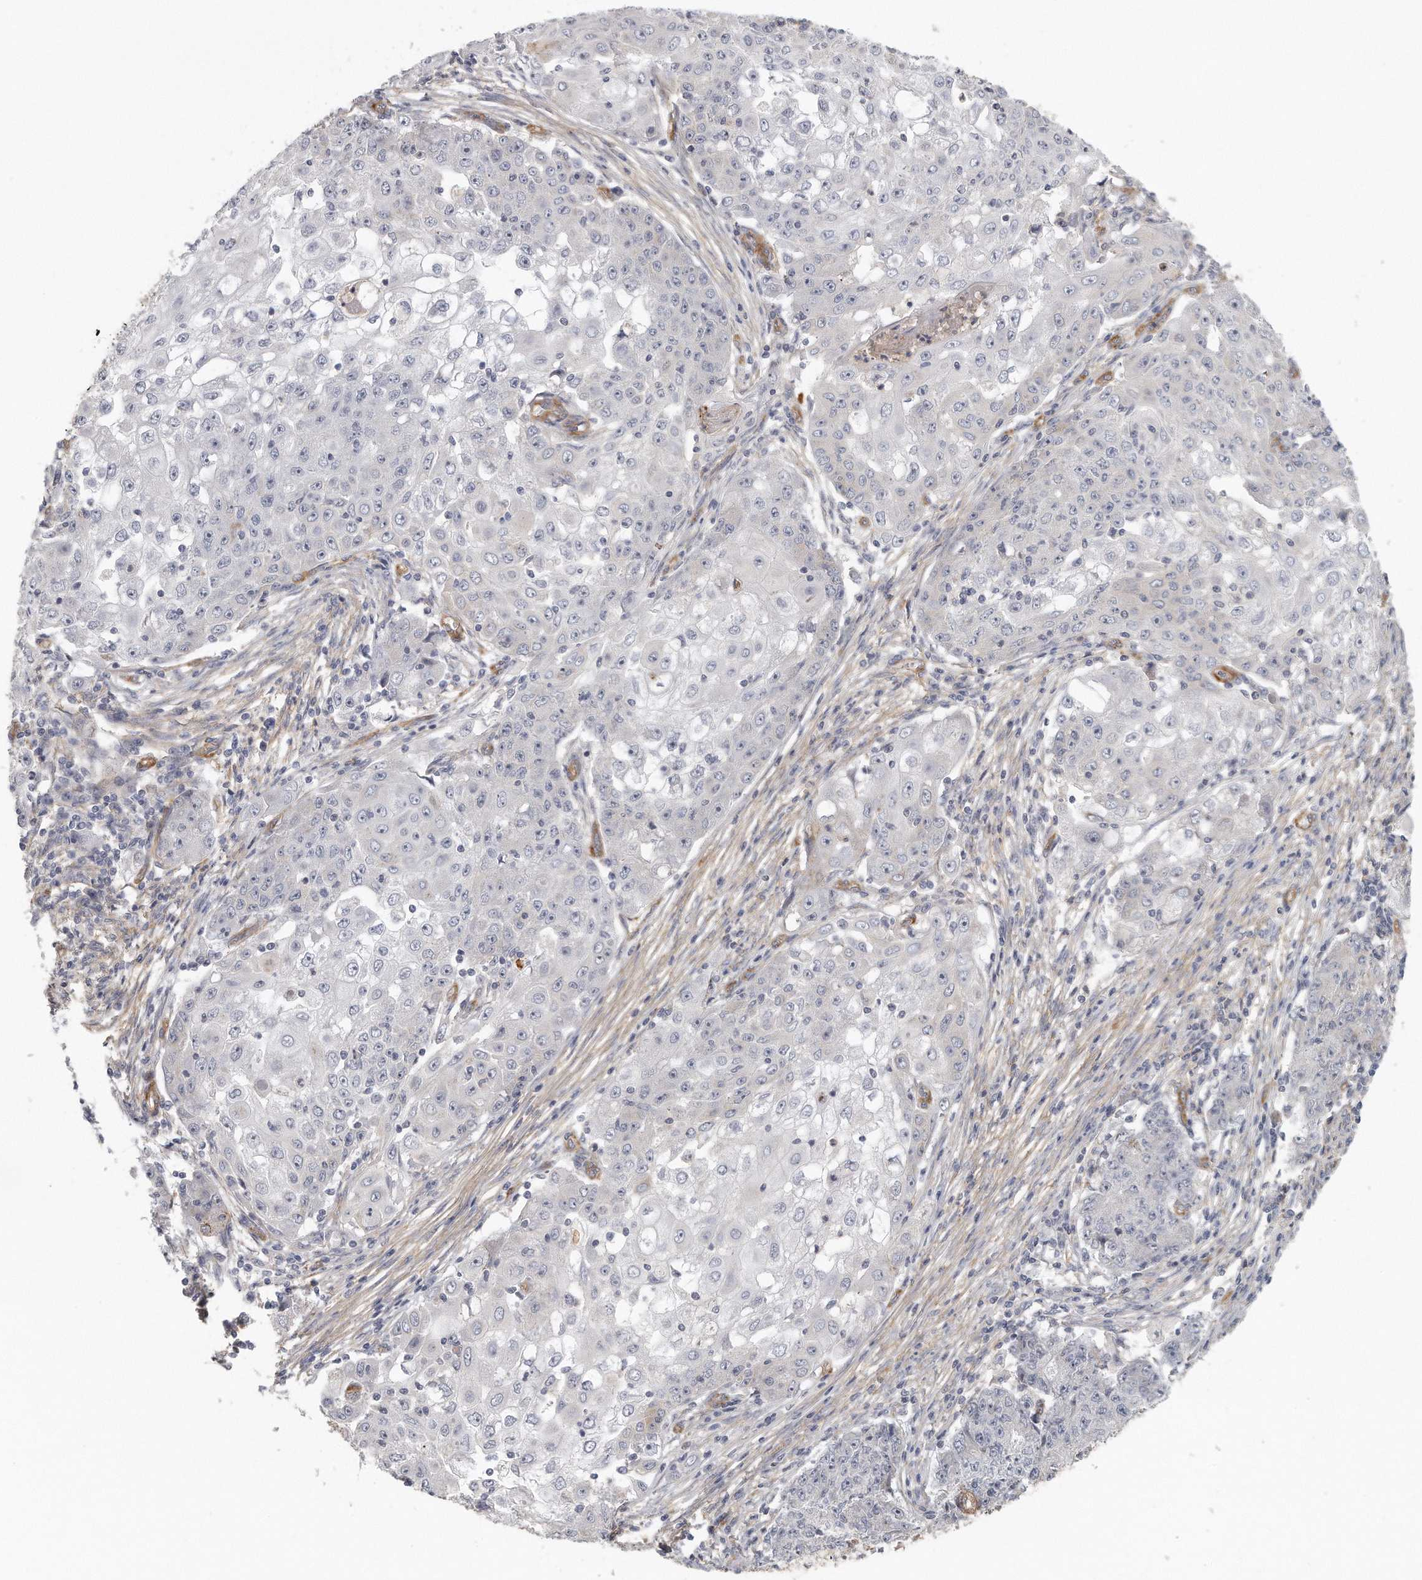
{"staining": {"intensity": "negative", "quantity": "none", "location": "none"}, "tissue": "ovarian cancer", "cell_type": "Tumor cells", "image_type": "cancer", "snomed": [{"axis": "morphology", "description": "Carcinoma, endometroid"}, {"axis": "topography", "description": "Ovary"}], "caption": "Immunohistochemical staining of ovarian endometroid carcinoma shows no significant positivity in tumor cells.", "gene": "MTERF4", "patient": {"sex": "female", "age": 42}}